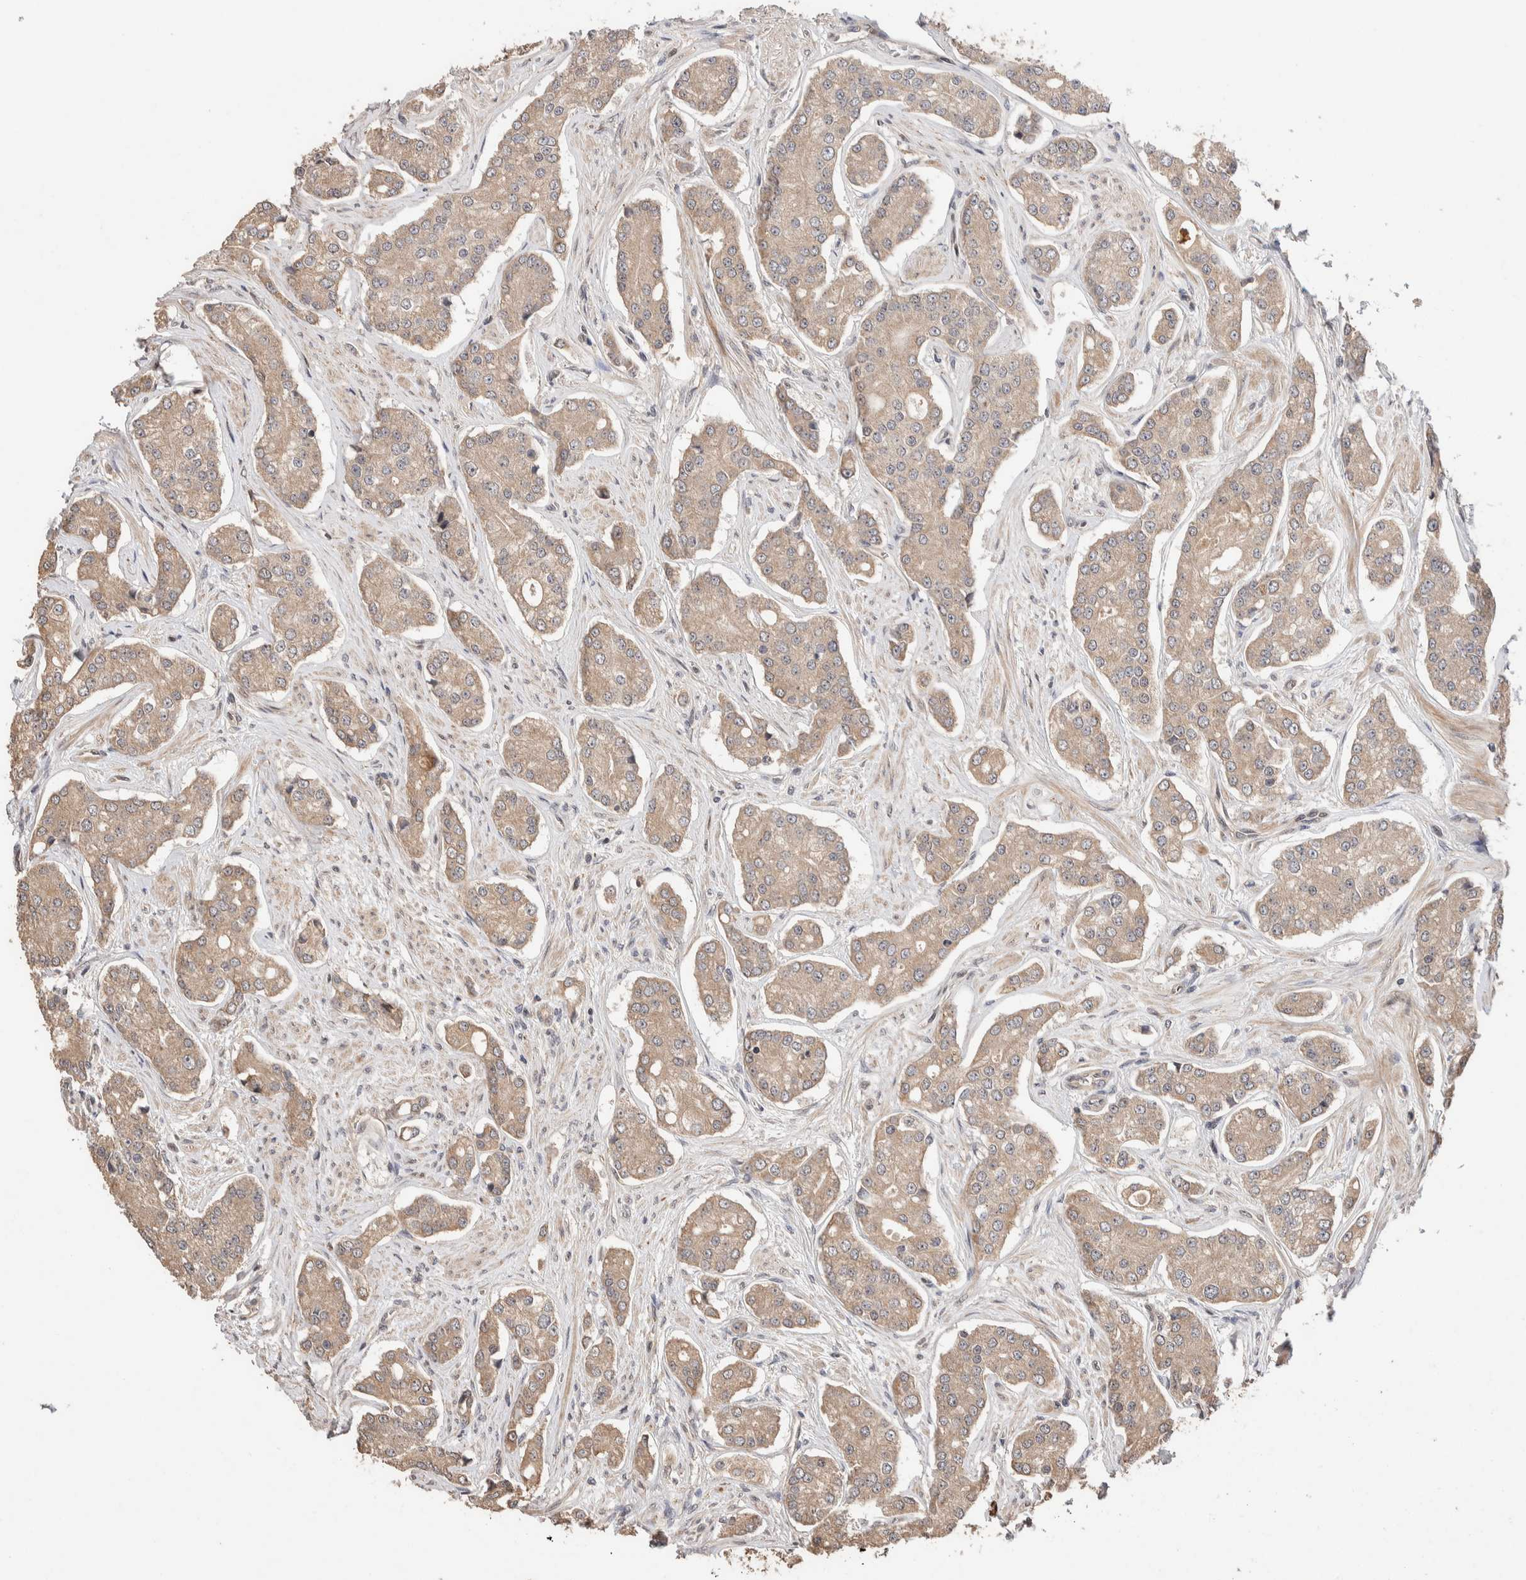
{"staining": {"intensity": "weak", "quantity": ">75%", "location": "cytoplasmic/membranous"}, "tissue": "prostate cancer", "cell_type": "Tumor cells", "image_type": "cancer", "snomed": [{"axis": "morphology", "description": "Adenocarcinoma, High grade"}, {"axis": "topography", "description": "Prostate"}], "caption": "Immunohistochemical staining of human prostate cancer (adenocarcinoma (high-grade)) displays low levels of weak cytoplasmic/membranous protein positivity in about >75% of tumor cells.", "gene": "PRDM15", "patient": {"sex": "male", "age": 71}}